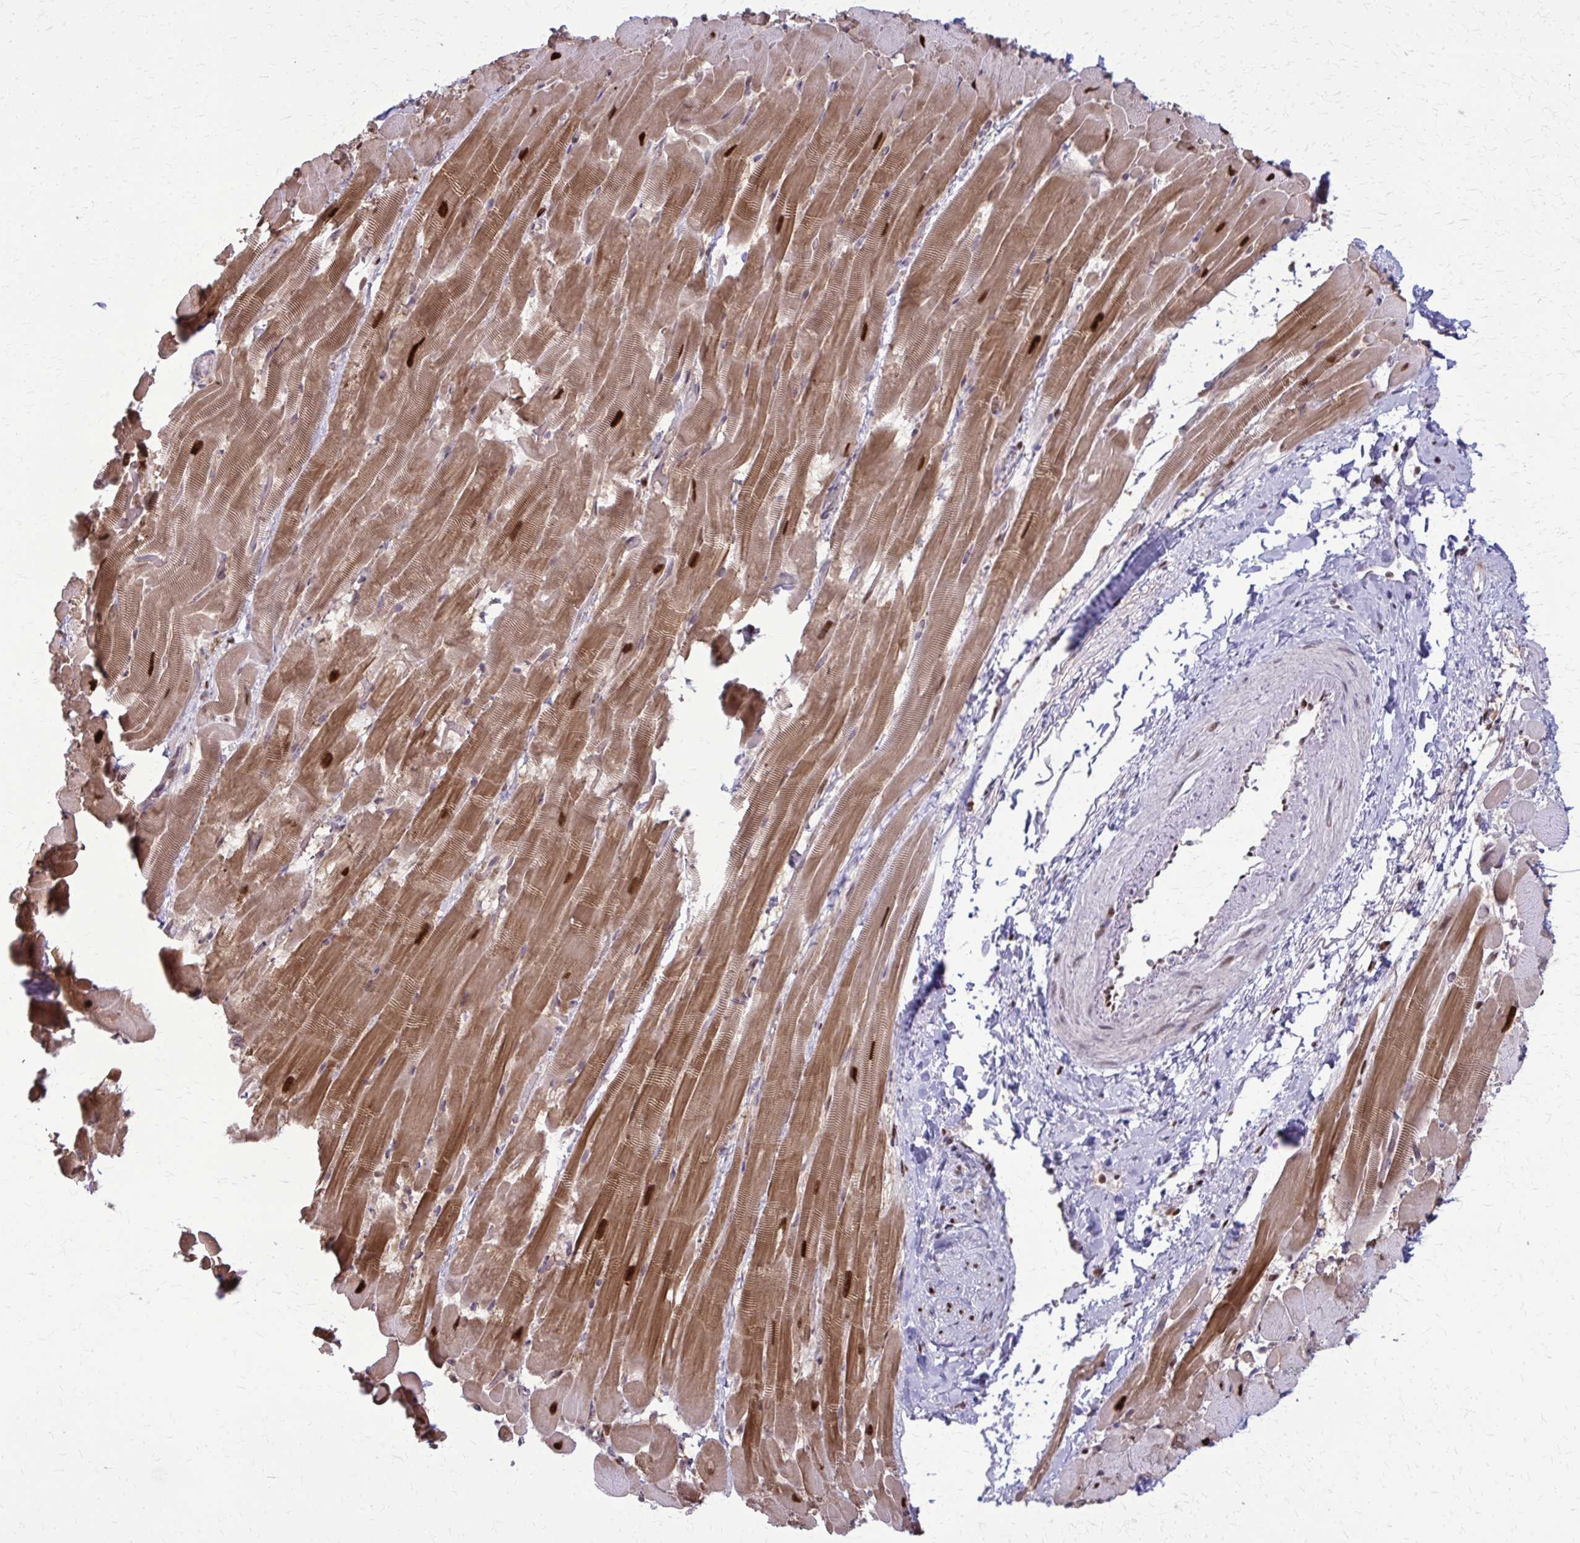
{"staining": {"intensity": "strong", "quantity": ">75%", "location": "cytoplasmic/membranous,nuclear"}, "tissue": "heart muscle", "cell_type": "Cardiomyocytes", "image_type": "normal", "snomed": [{"axis": "morphology", "description": "Normal tissue, NOS"}, {"axis": "topography", "description": "Heart"}], "caption": "The photomicrograph displays staining of benign heart muscle, revealing strong cytoplasmic/membranous,nuclear protein staining (brown color) within cardiomyocytes.", "gene": "ZNF559", "patient": {"sex": "male", "age": 37}}